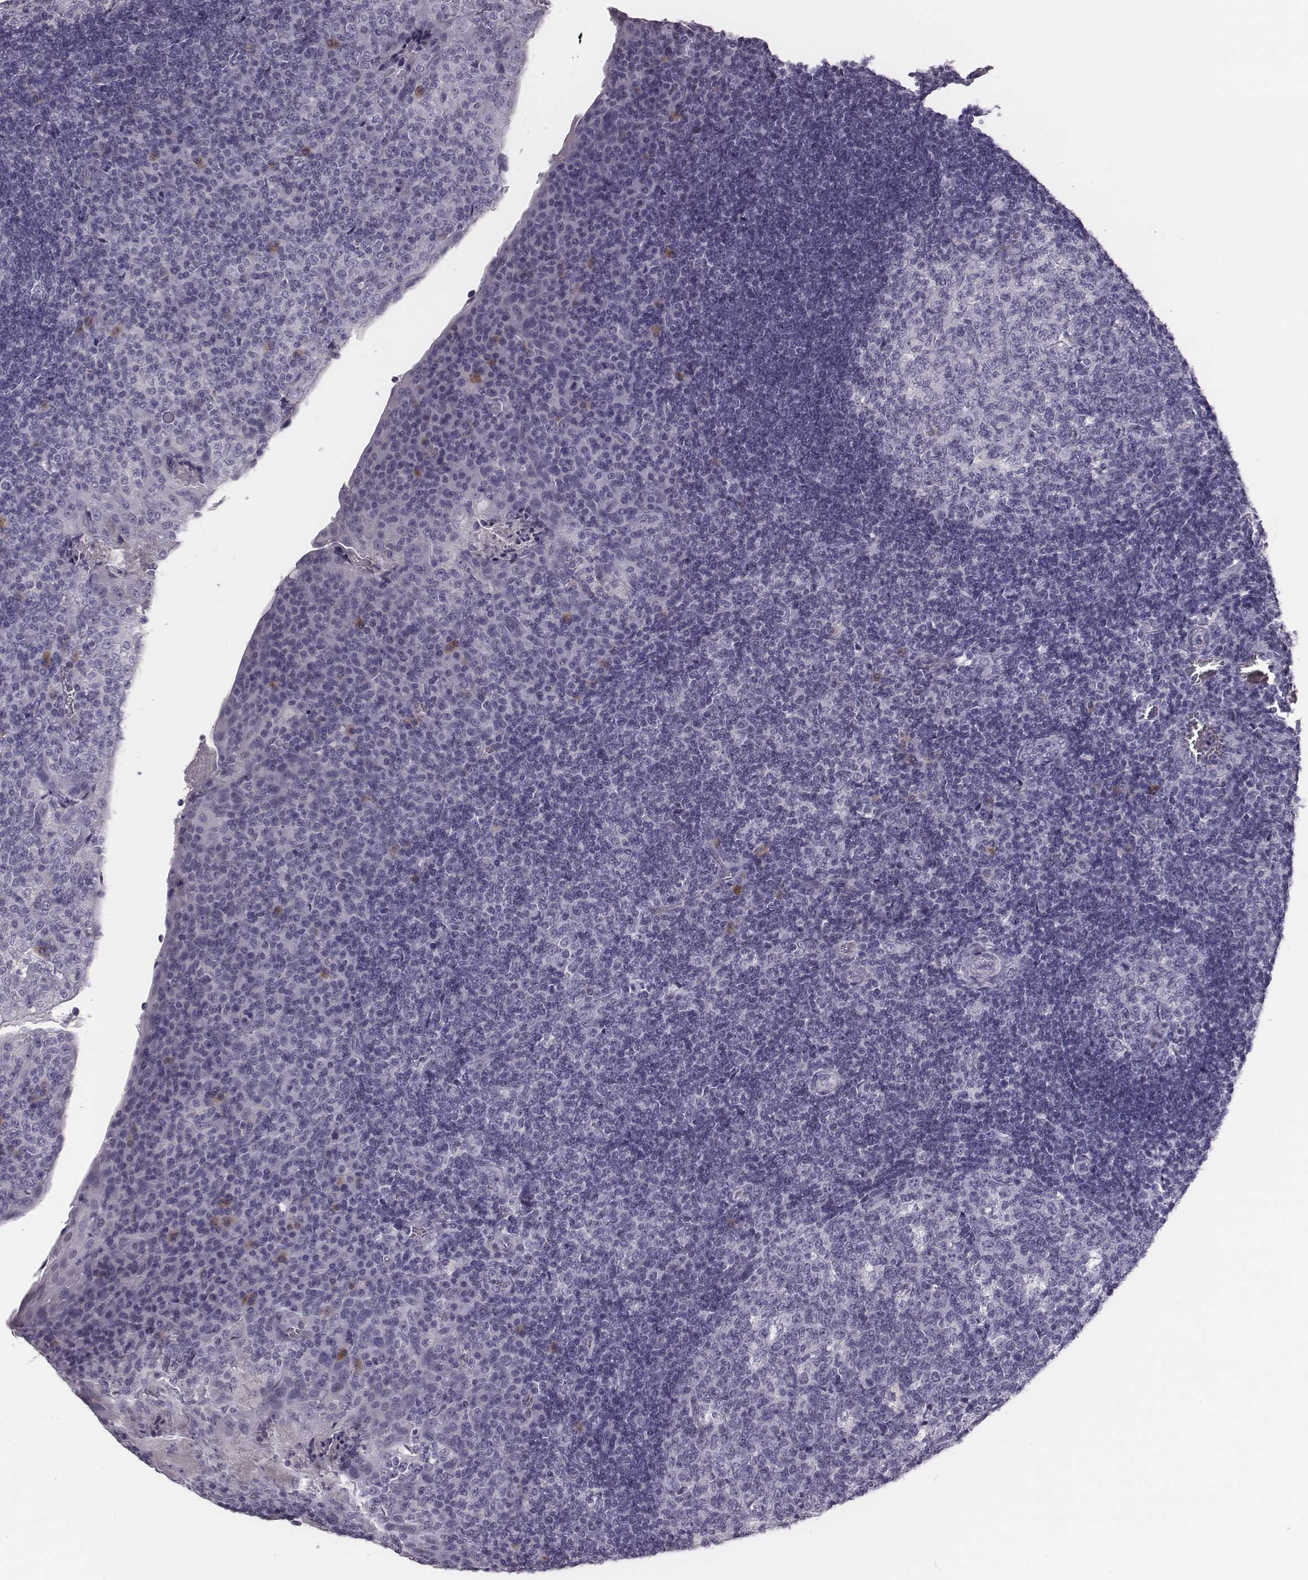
{"staining": {"intensity": "negative", "quantity": "none", "location": "none"}, "tissue": "tonsil", "cell_type": "Germinal center cells", "image_type": "normal", "snomed": [{"axis": "morphology", "description": "Normal tissue, NOS"}, {"axis": "topography", "description": "Tonsil"}], "caption": "Germinal center cells are negative for brown protein staining in benign tonsil. Brightfield microscopy of IHC stained with DAB (brown) and hematoxylin (blue), captured at high magnification.", "gene": "CSH1", "patient": {"sex": "male", "age": 17}}